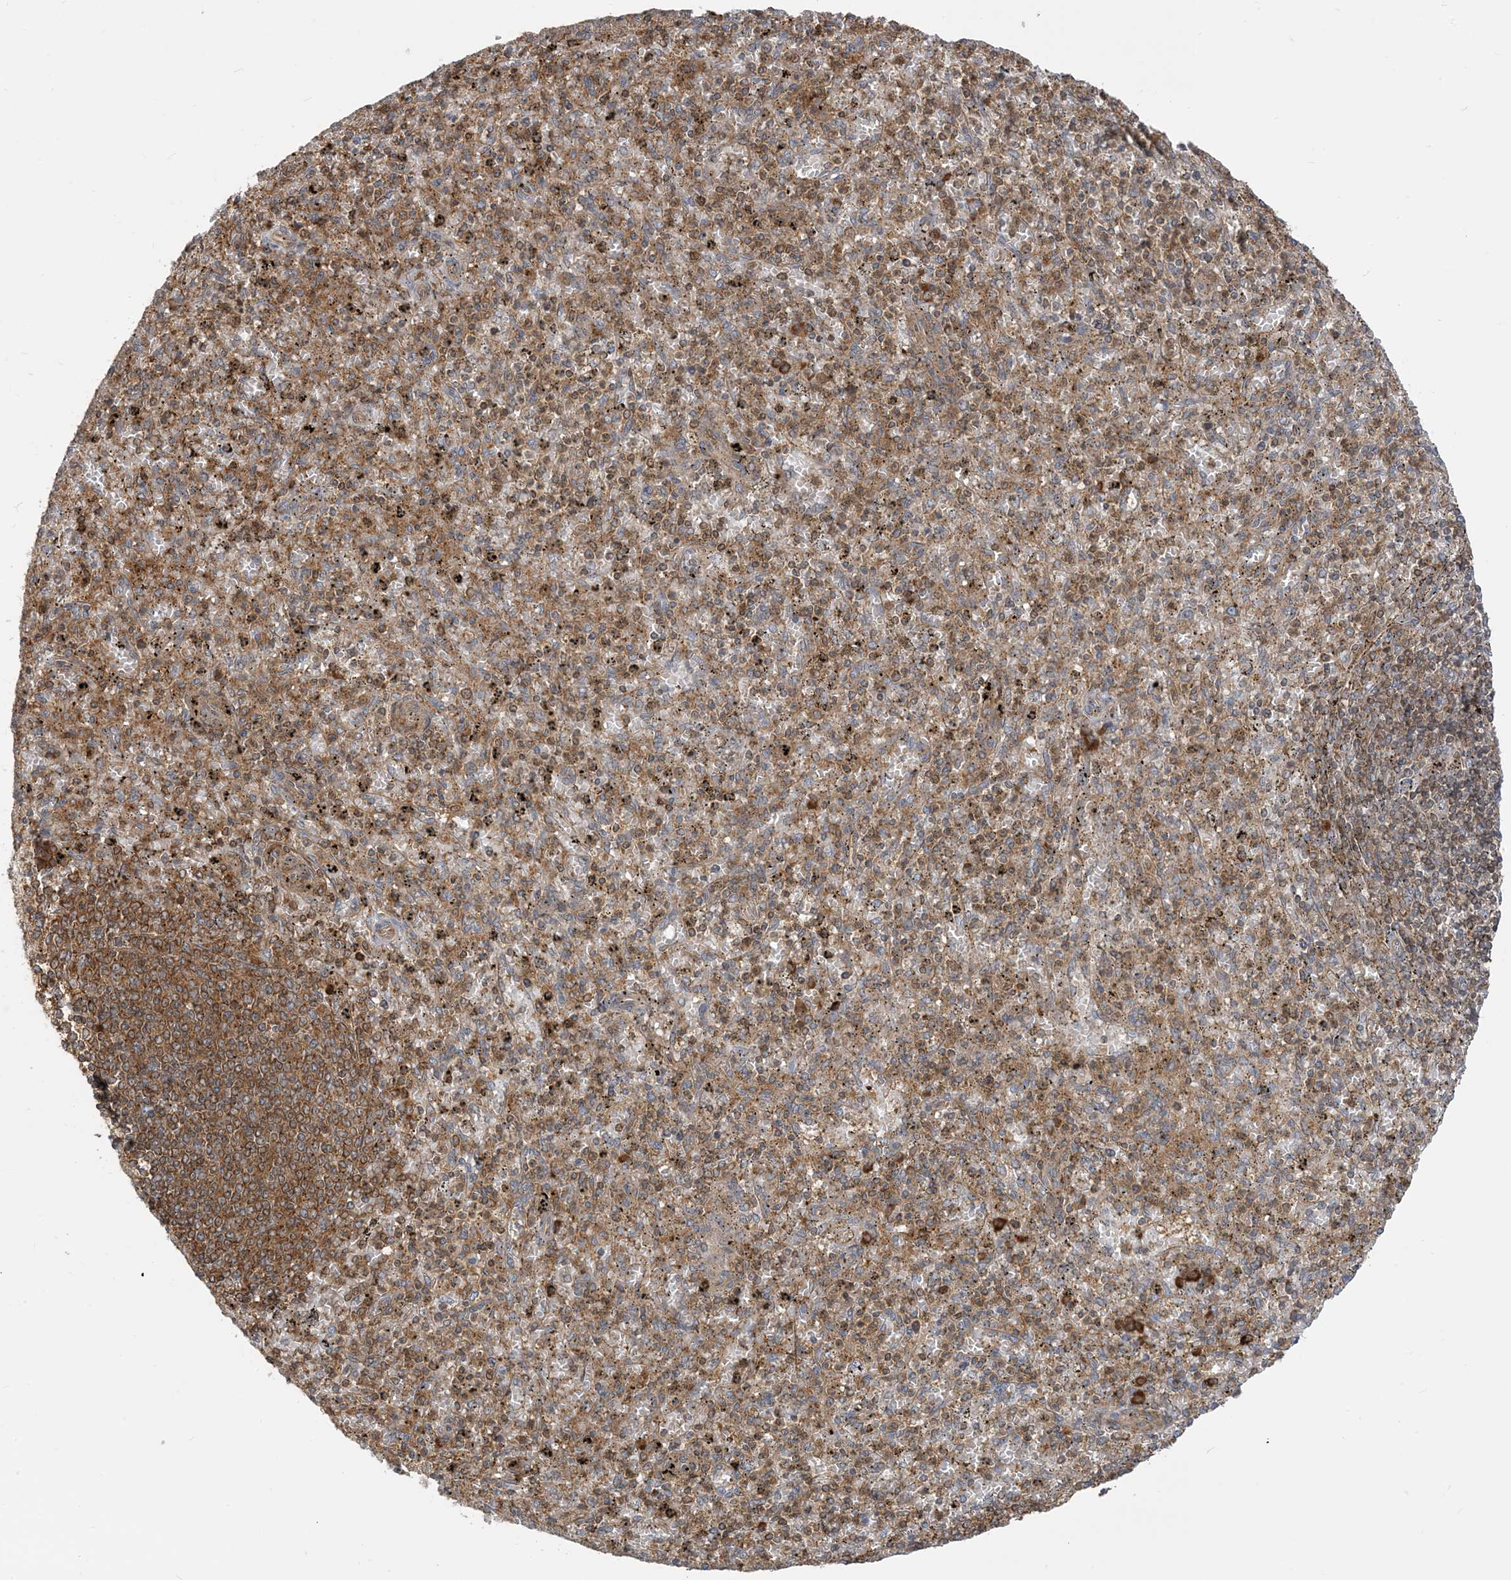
{"staining": {"intensity": "moderate", "quantity": ">75%", "location": "cytoplasmic/membranous"}, "tissue": "spleen", "cell_type": "Cells in red pulp", "image_type": "normal", "snomed": [{"axis": "morphology", "description": "Normal tissue, NOS"}, {"axis": "topography", "description": "Spleen"}], "caption": "Normal spleen demonstrates moderate cytoplasmic/membranous staining in about >75% of cells in red pulp (Brightfield microscopy of DAB IHC at high magnification)..", "gene": "SRP72", "patient": {"sex": "male", "age": 72}}